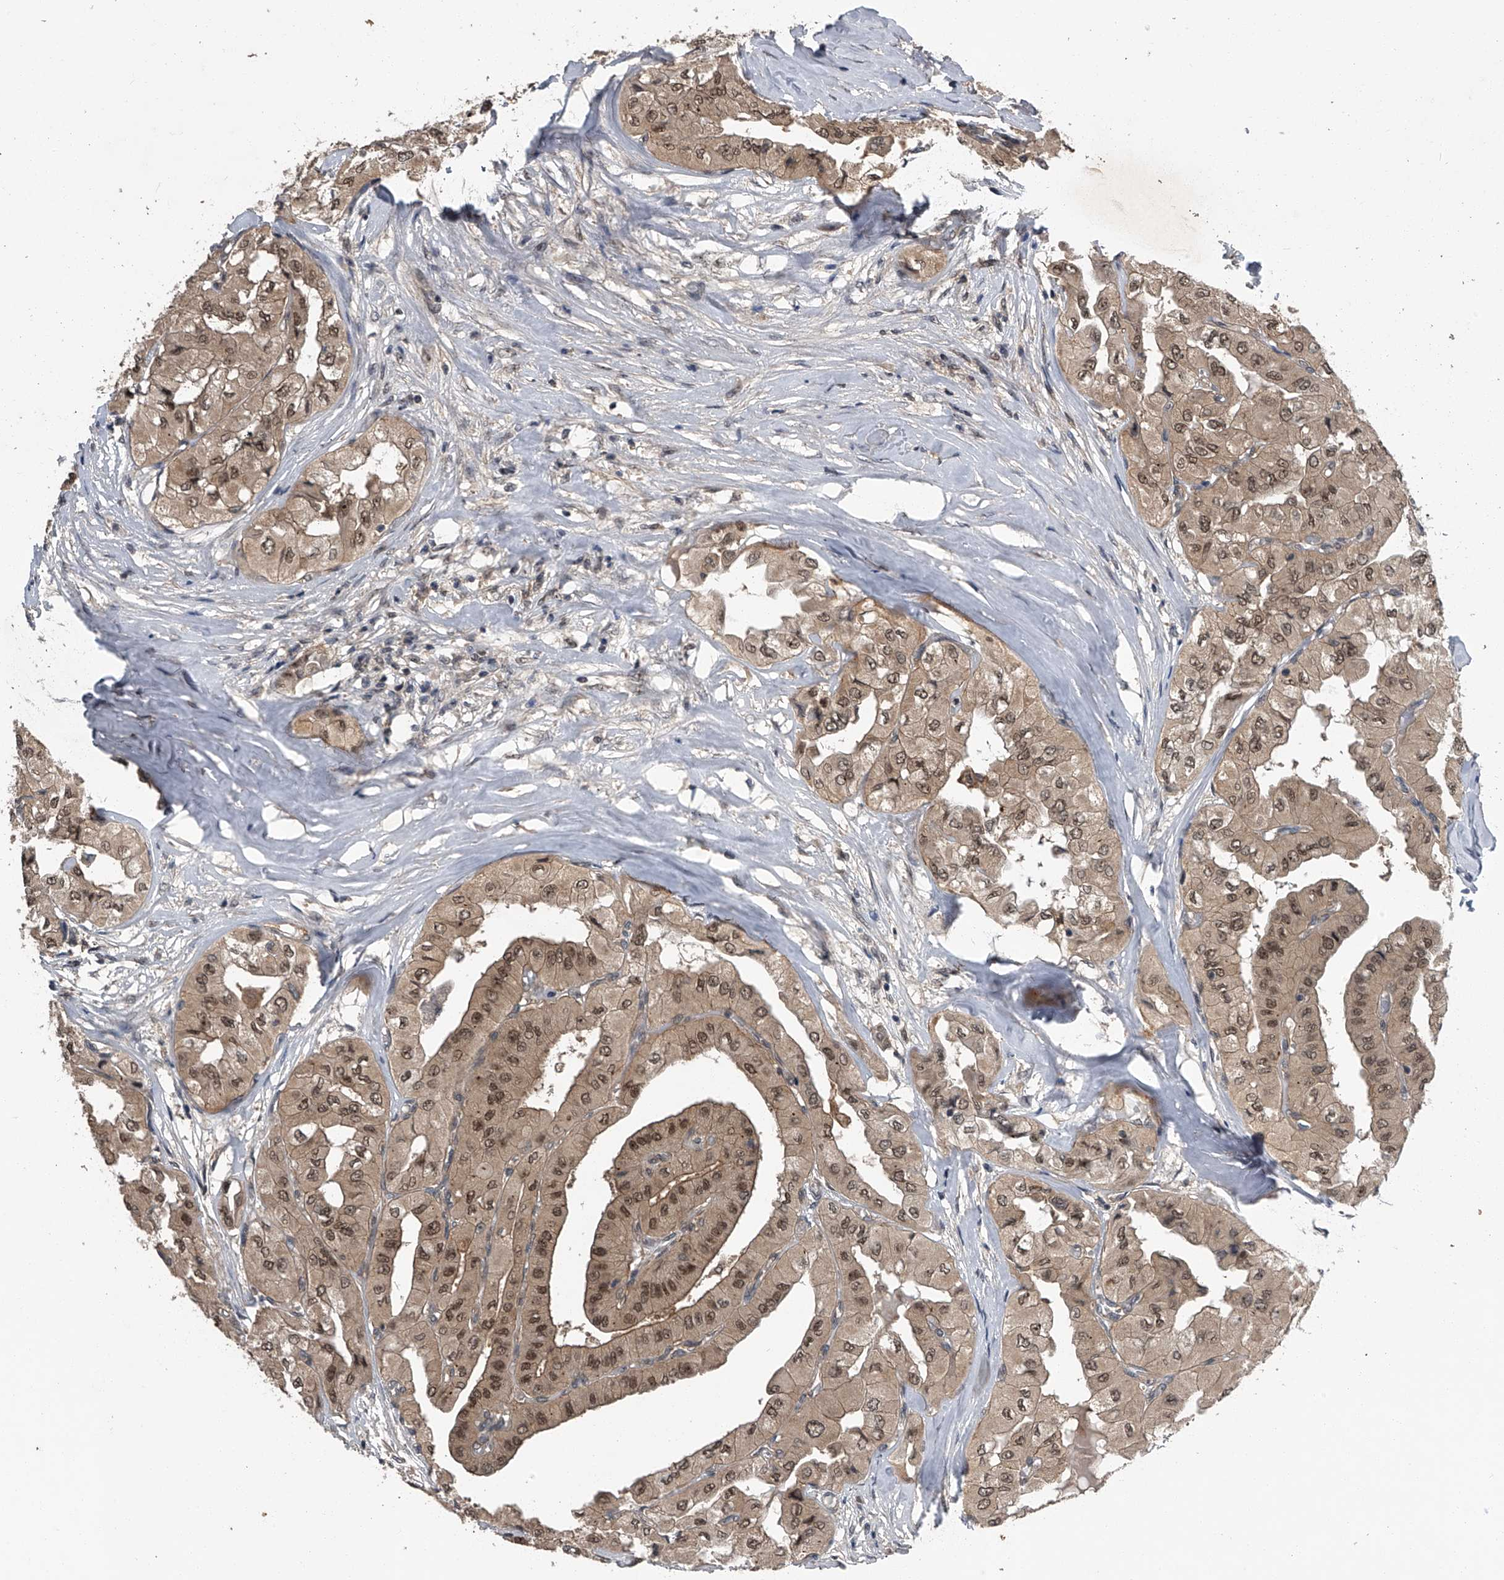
{"staining": {"intensity": "moderate", "quantity": ">75%", "location": "cytoplasmic/membranous,nuclear"}, "tissue": "thyroid cancer", "cell_type": "Tumor cells", "image_type": "cancer", "snomed": [{"axis": "morphology", "description": "Papillary adenocarcinoma, NOS"}, {"axis": "topography", "description": "Thyroid gland"}], "caption": "About >75% of tumor cells in thyroid cancer (papillary adenocarcinoma) exhibit moderate cytoplasmic/membranous and nuclear protein staining as visualized by brown immunohistochemical staining.", "gene": "SLC12A8", "patient": {"sex": "female", "age": 59}}